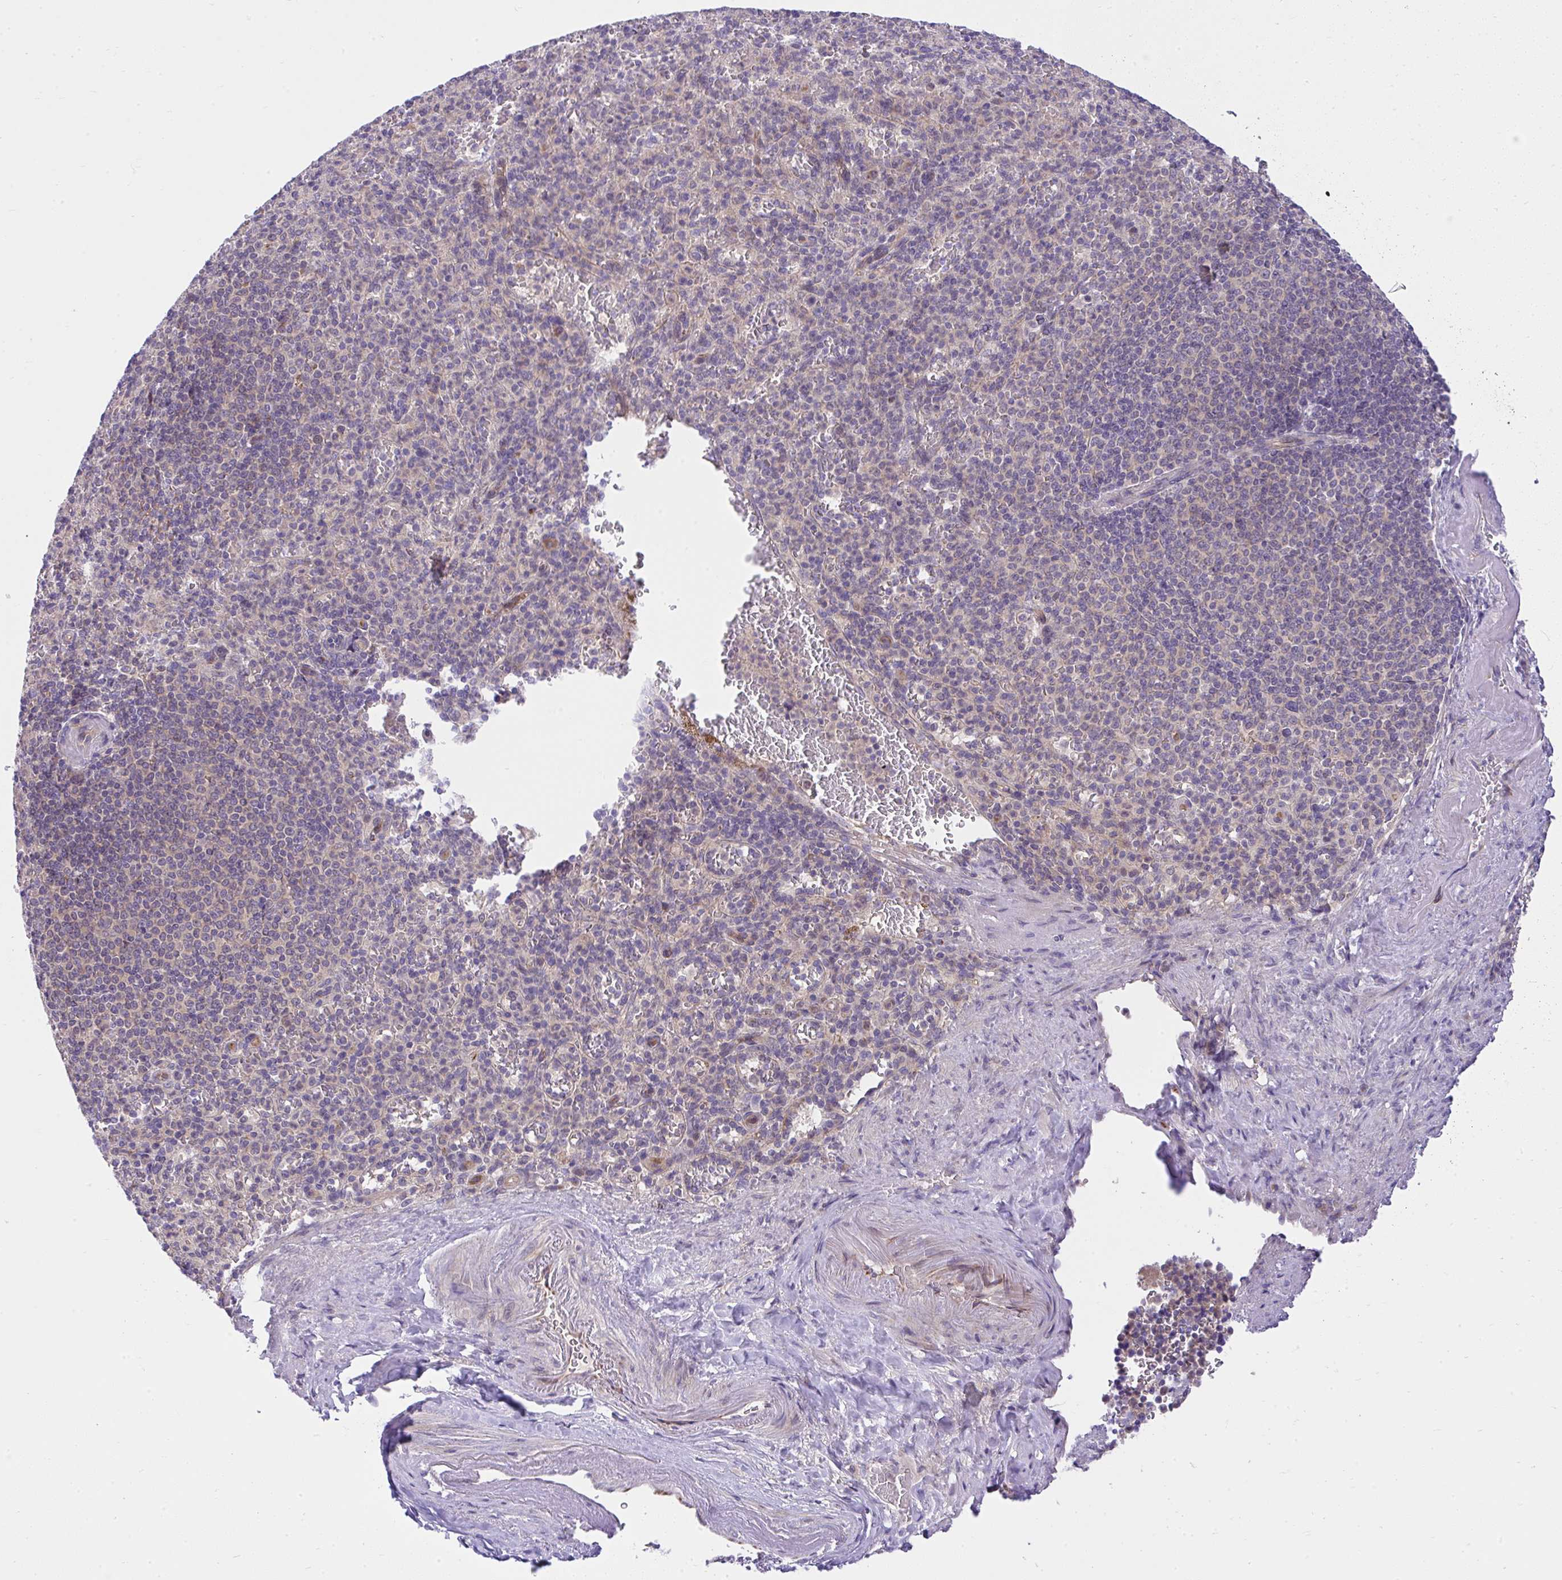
{"staining": {"intensity": "weak", "quantity": "<25%", "location": "cytoplasmic/membranous"}, "tissue": "spleen", "cell_type": "Cells in red pulp", "image_type": "normal", "snomed": [{"axis": "morphology", "description": "Normal tissue, NOS"}, {"axis": "topography", "description": "Spleen"}], "caption": "High power microscopy histopathology image of an immunohistochemistry histopathology image of benign spleen, revealing no significant expression in cells in red pulp. (Stains: DAB immunohistochemistry (IHC) with hematoxylin counter stain, Microscopy: brightfield microscopy at high magnification).", "gene": "CHIA", "patient": {"sex": "female", "age": 74}}